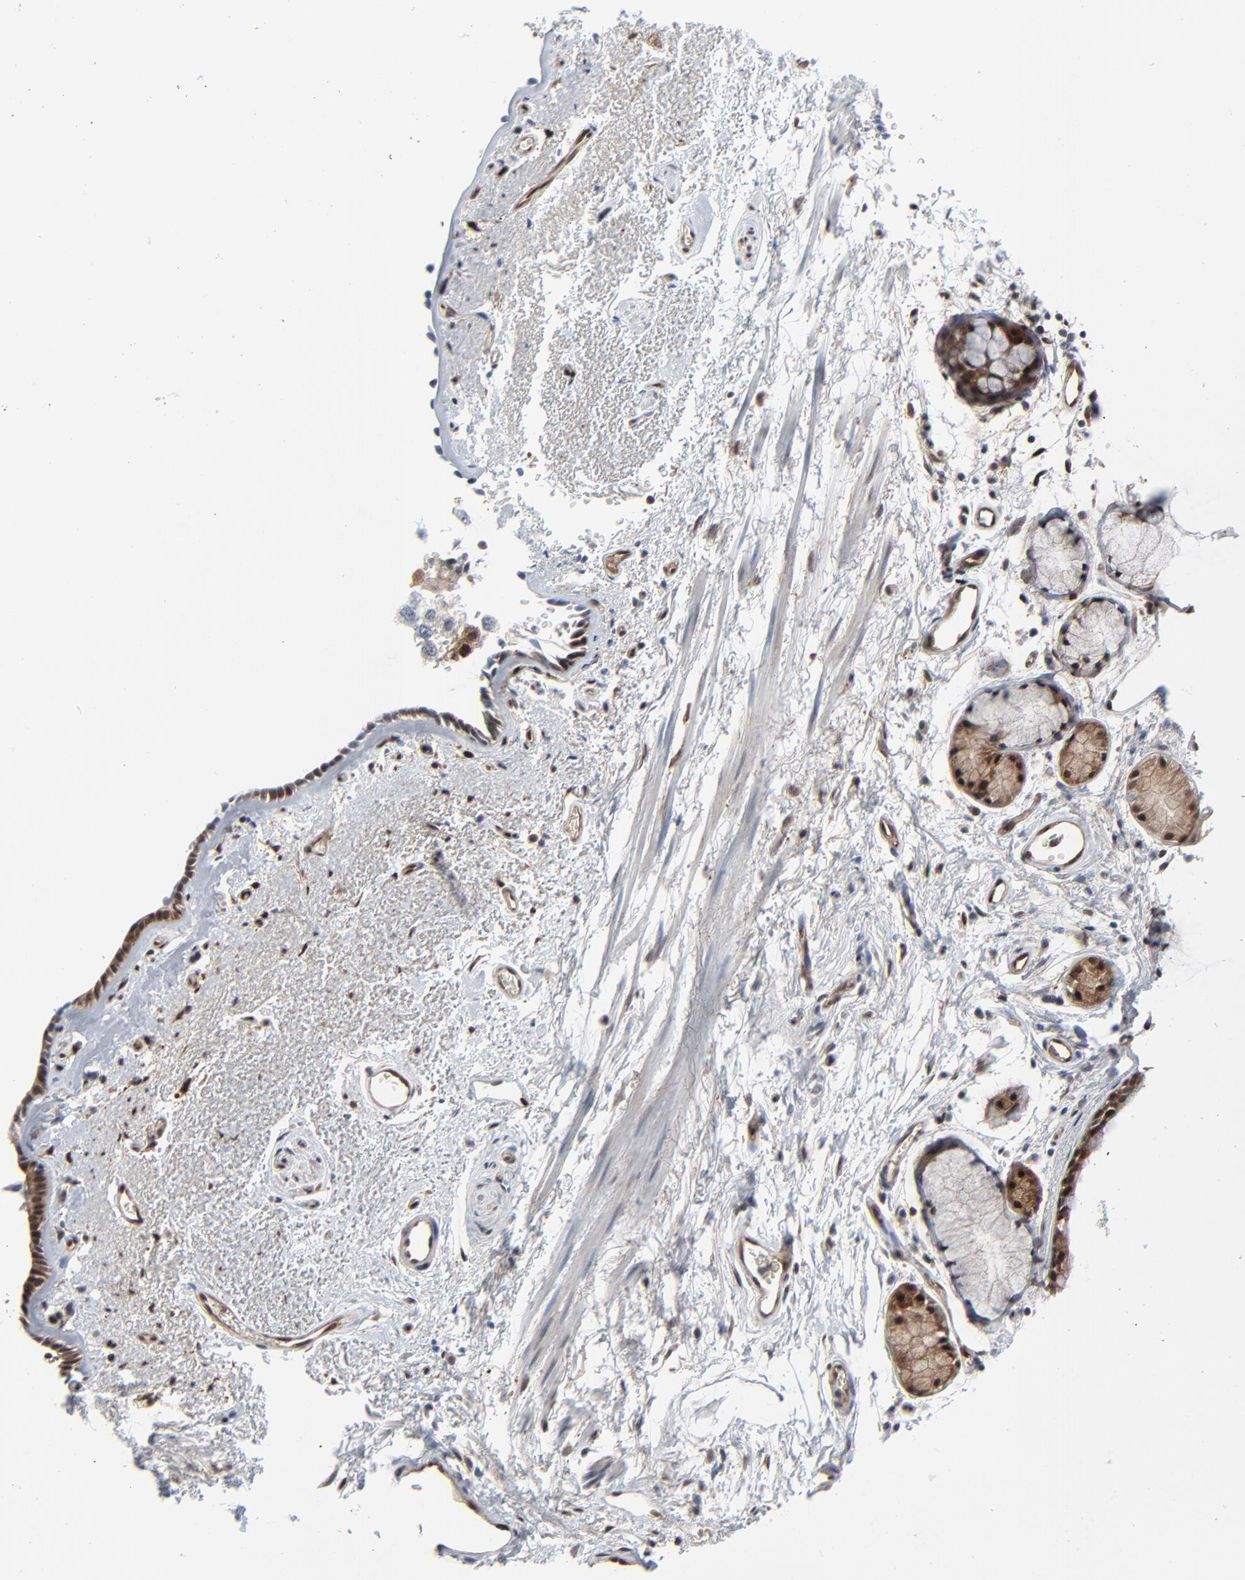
{"staining": {"intensity": "moderate", "quantity": ">75%", "location": "cytoplasmic/membranous,nuclear"}, "tissue": "bronchus", "cell_type": "Respiratory epithelial cells", "image_type": "normal", "snomed": [{"axis": "morphology", "description": "Normal tissue, NOS"}, {"axis": "morphology", "description": "Adenocarcinoma, NOS"}, {"axis": "topography", "description": "Bronchus"}, {"axis": "topography", "description": "Lung"}], "caption": "IHC (DAB) staining of benign bronchus shows moderate cytoplasmic/membranous,nuclear protein expression in about >75% of respiratory epithelial cells. Nuclei are stained in blue.", "gene": "AKT1", "patient": {"sex": "male", "age": 71}}